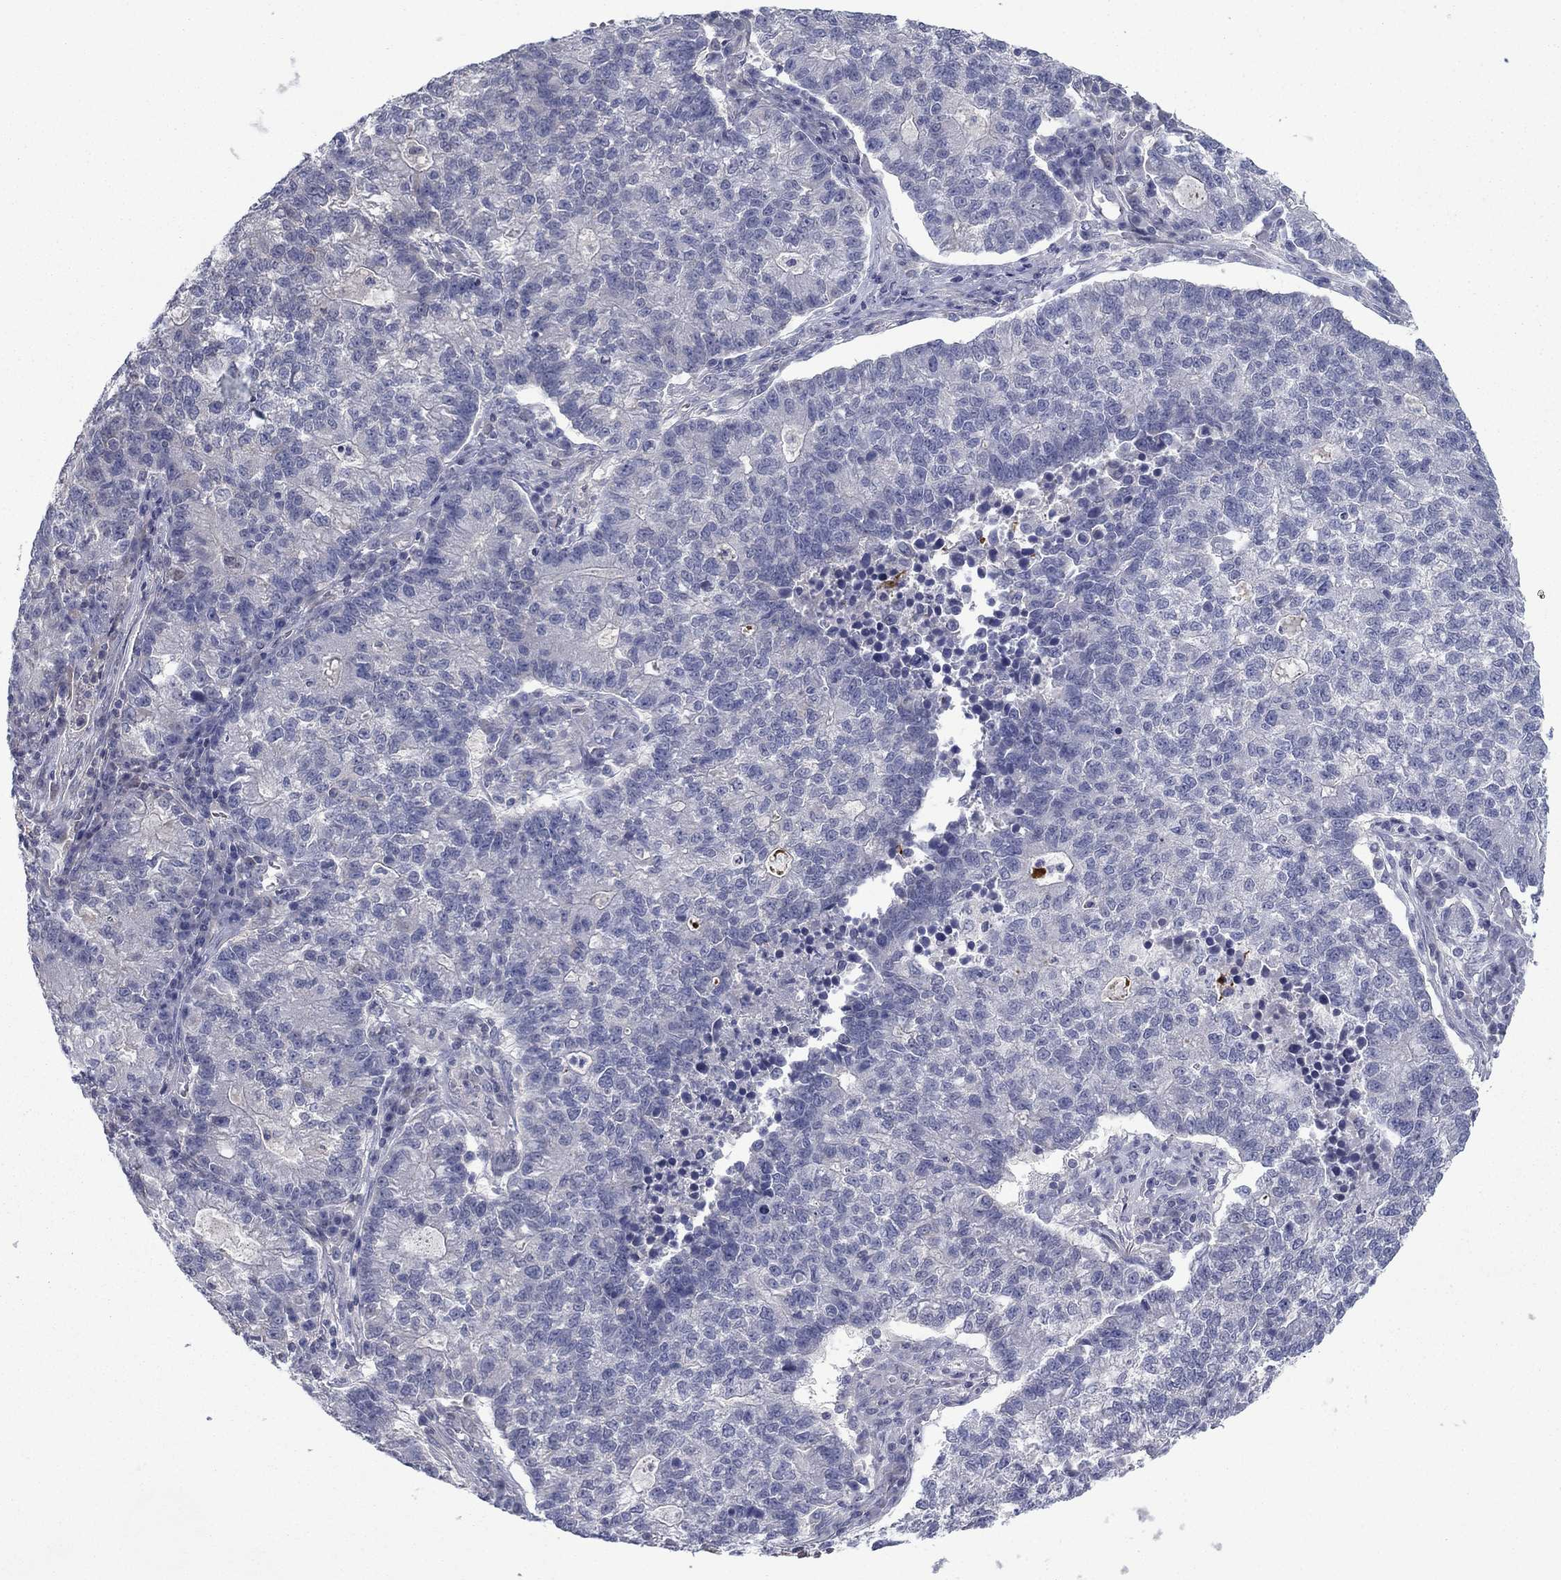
{"staining": {"intensity": "negative", "quantity": "none", "location": "none"}, "tissue": "lung cancer", "cell_type": "Tumor cells", "image_type": "cancer", "snomed": [{"axis": "morphology", "description": "Adenocarcinoma, NOS"}, {"axis": "topography", "description": "Lung"}], "caption": "This is a micrograph of immunohistochemistry (IHC) staining of adenocarcinoma (lung), which shows no expression in tumor cells. Nuclei are stained in blue.", "gene": "GRHPR", "patient": {"sex": "male", "age": 57}}